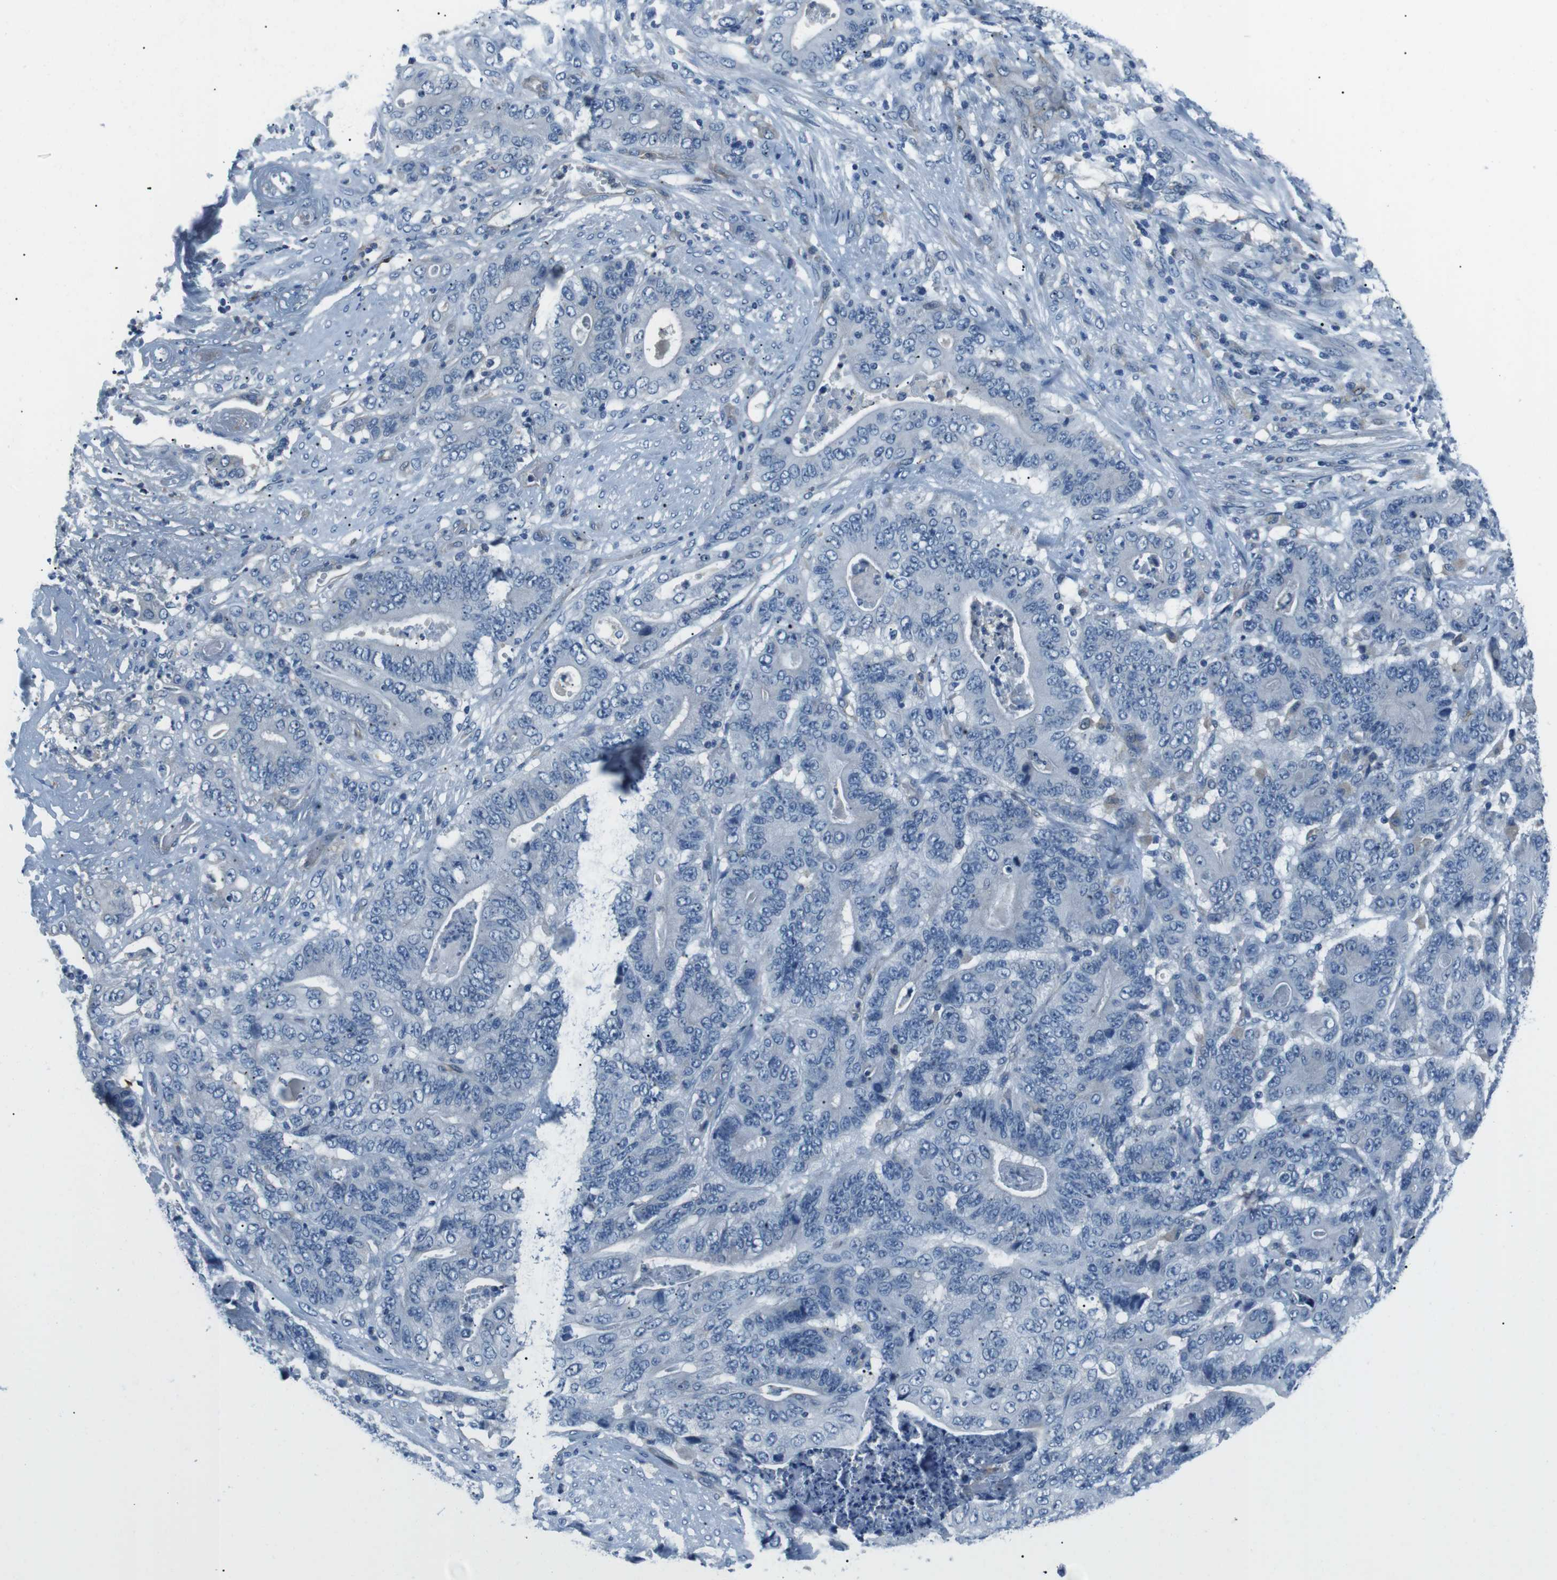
{"staining": {"intensity": "negative", "quantity": "none", "location": "none"}, "tissue": "stomach cancer", "cell_type": "Tumor cells", "image_type": "cancer", "snomed": [{"axis": "morphology", "description": "Adenocarcinoma, NOS"}, {"axis": "topography", "description": "Stomach"}], "caption": "Immunohistochemical staining of stomach adenocarcinoma shows no significant positivity in tumor cells.", "gene": "CSF2RA", "patient": {"sex": "female", "age": 73}}